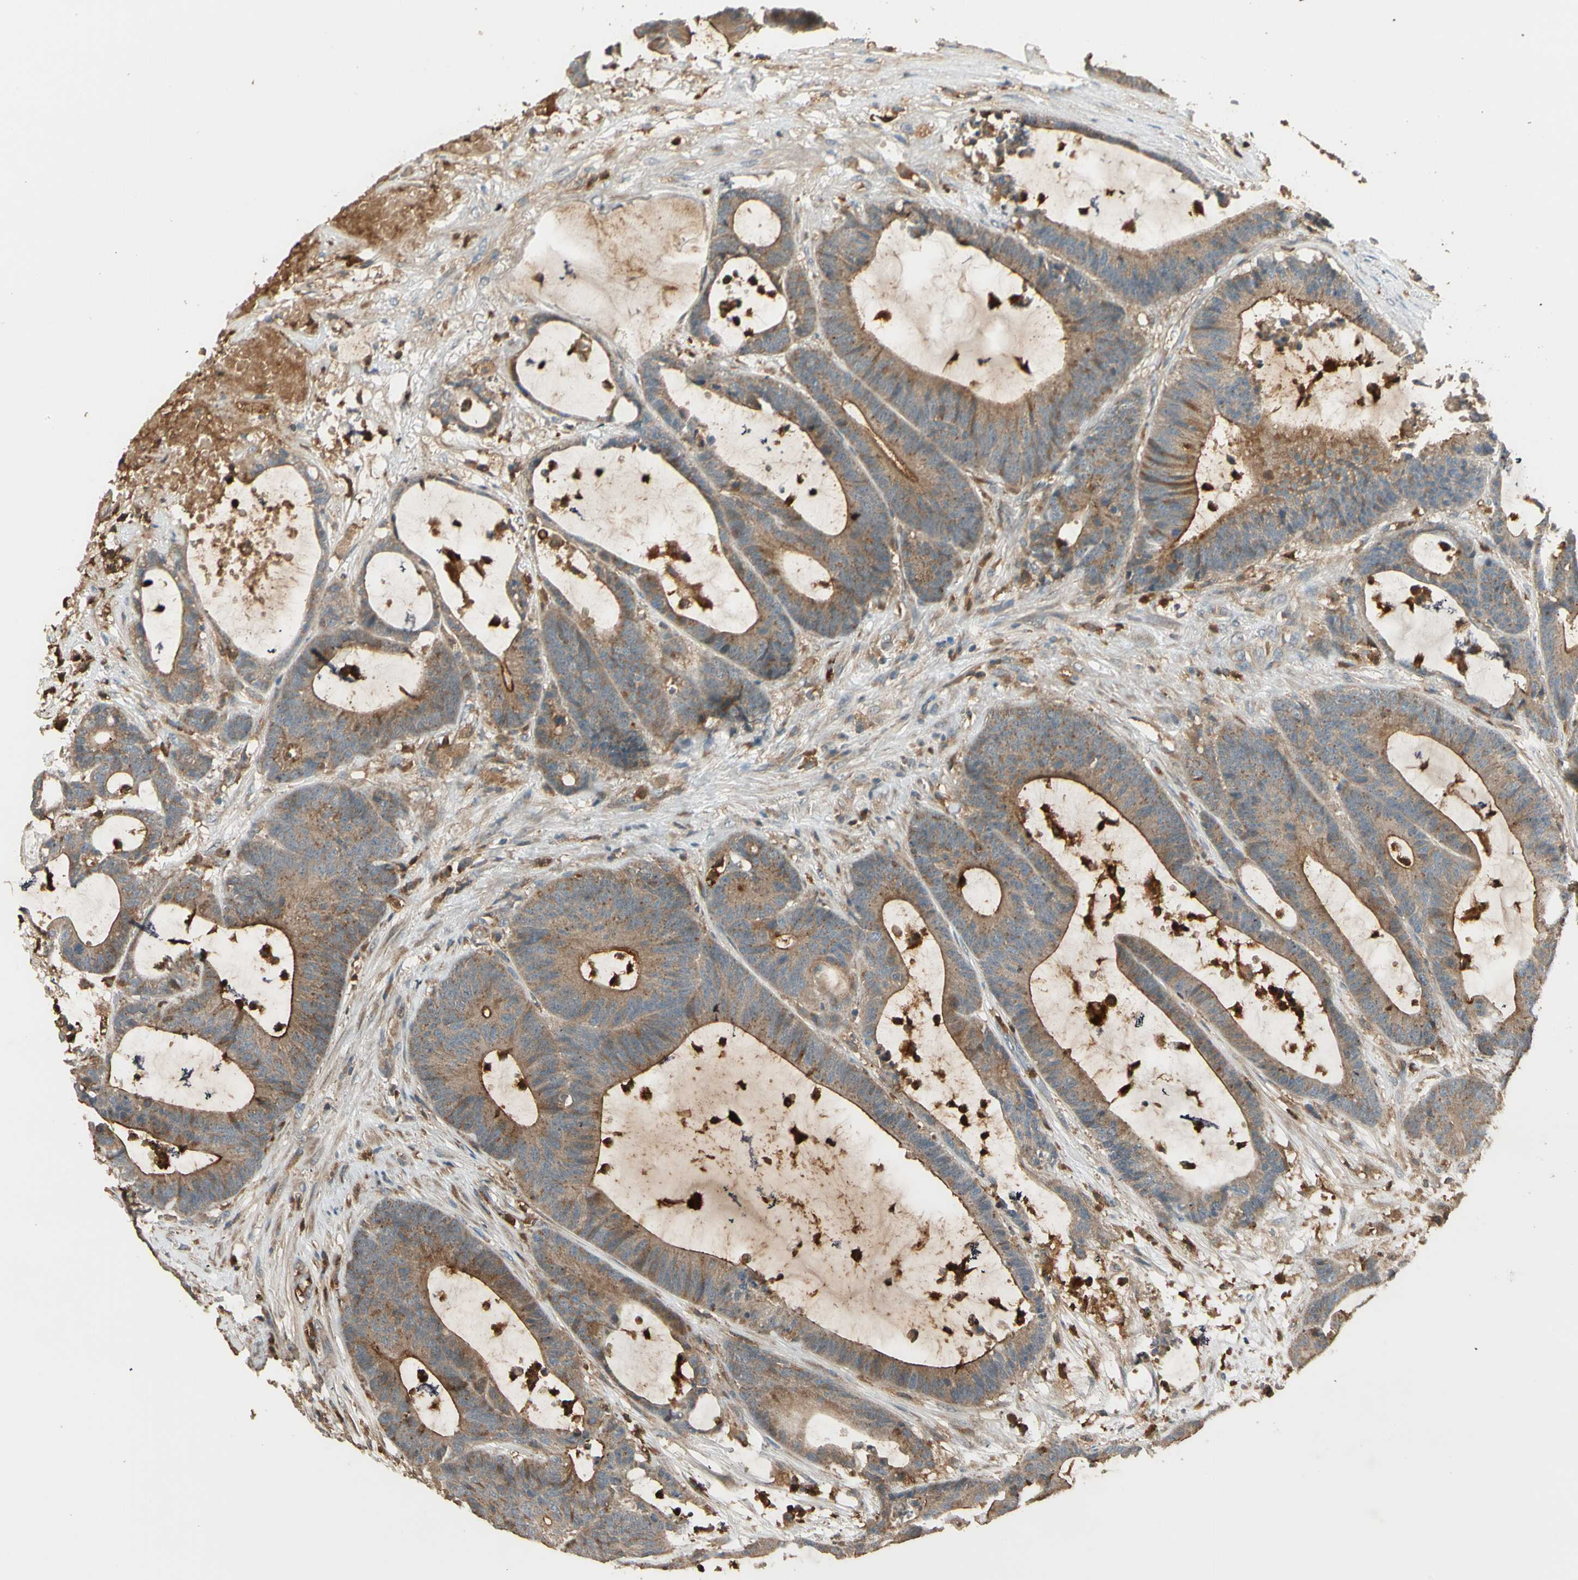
{"staining": {"intensity": "moderate", "quantity": ">75%", "location": "cytoplasmic/membranous"}, "tissue": "colorectal cancer", "cell_type": "Tumor cells", "image_type": "cancer", "snomed": [{"axis": "morphology", "description": "Adenocarcinoma, NOS"}, {"axis": "topography", "description": "Colon"}], "caption": "A micrograph of adenocarcinoma (colorectal) stained for a protein displays moderate cytoplasmic/membranous brown staining in tumor cells.", "gene": "STX11", "patient": {"sex": "female", "age": 84}}